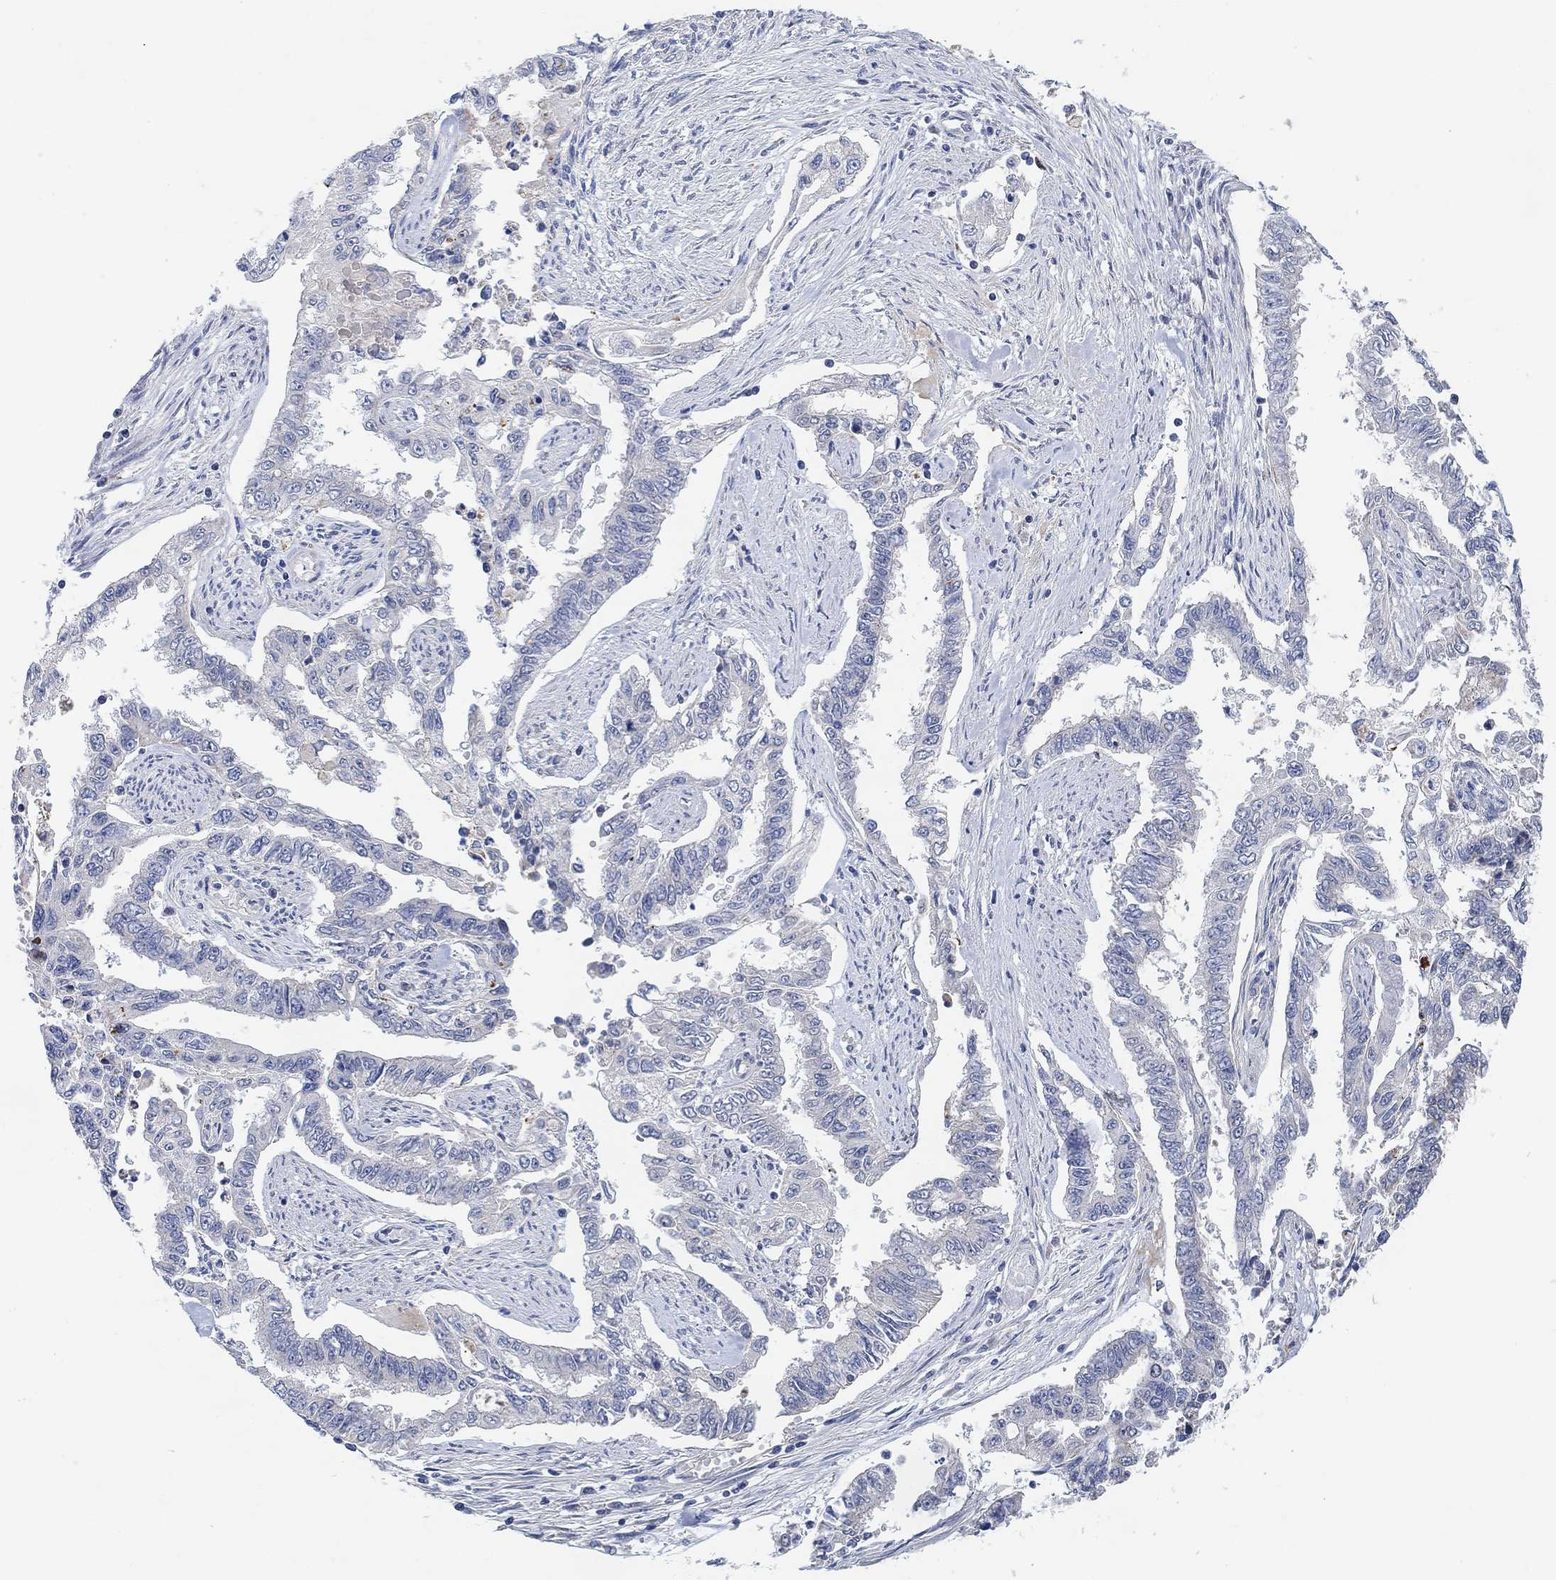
{"staining": {"intensity": "negative", "quantity": "none", "location": "none"}, "tissue": "endometrial cancer", "cell_type": "Tumor cells", "image_type": "cancer", "snomed": [{"axis": "morphology", "description": "Adenocarcinoma, NOS"}, {"axis": "topography", "description": "Uterus"}], "caption": "There is no significant expression in tumor cells of endometrial adenocarcinoma.", "gene": "HCRTR1", "patient": {"sex": "female", "age": 59}}